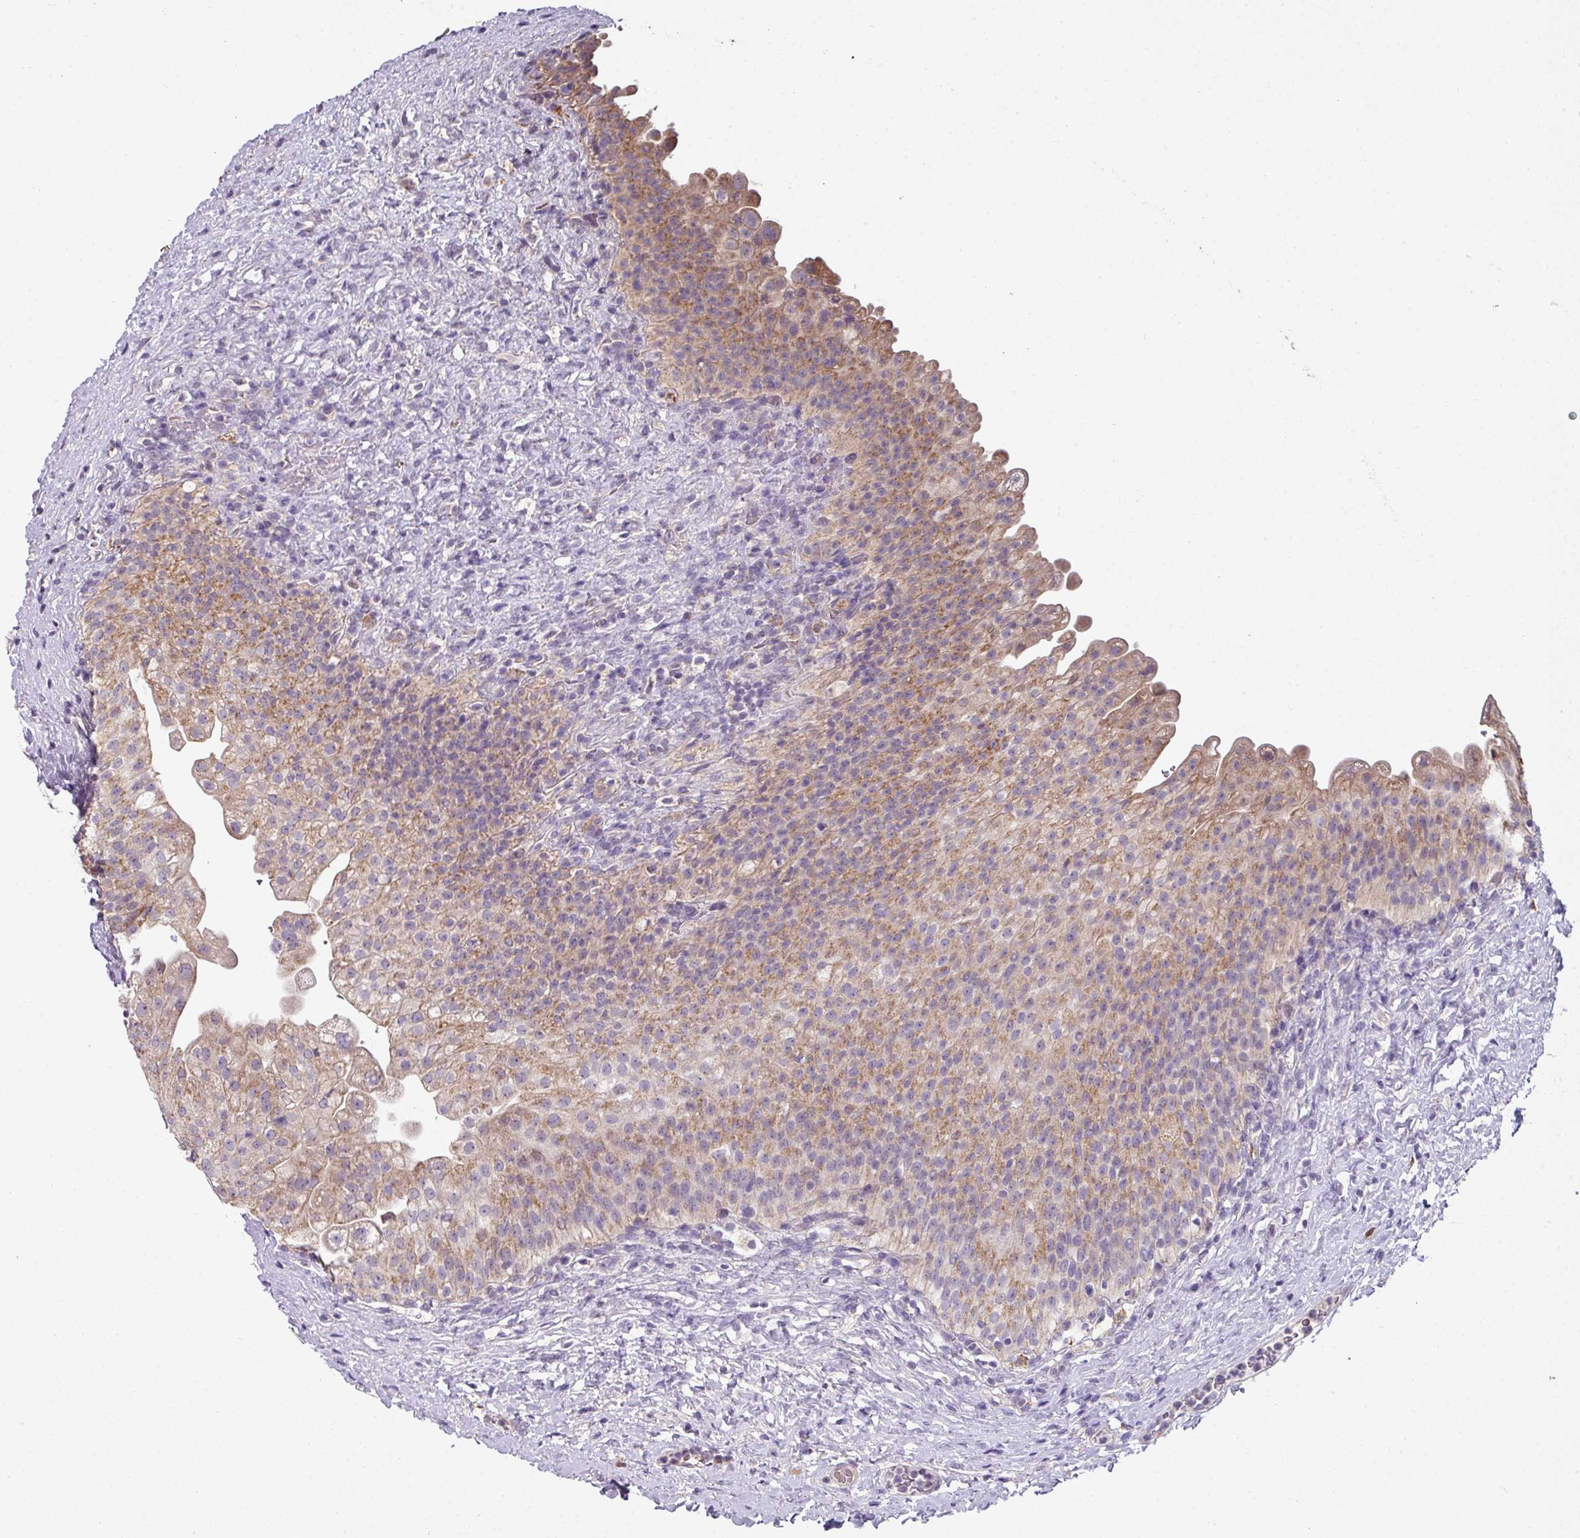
{"staining": {"intensity": "moderate", "quantity": ">75%", "location": "cytoplasmic/membranous"}, "tissue": "urinary bladder", "cell_type": "Urothelial cells", "image_type": "normal", "snomed": [{"axis": "morphology", "description": "Normal tissue, NOS"}, {"axis": "topography", "description": "Urinary bladder"}], "caption": "A high-resolution histopathology image shows immunohistochemistry (IHC) staining of unremarkable urinary bladder, which reveals moderate cytoplasmic/membranous positivity in approximately >75% of urothelial cells. (brown staining indicates protein expression, while blue staining denotes nuclei).", "gene": "LRRC9", "patient": {"sex": "female", "age": 27}}